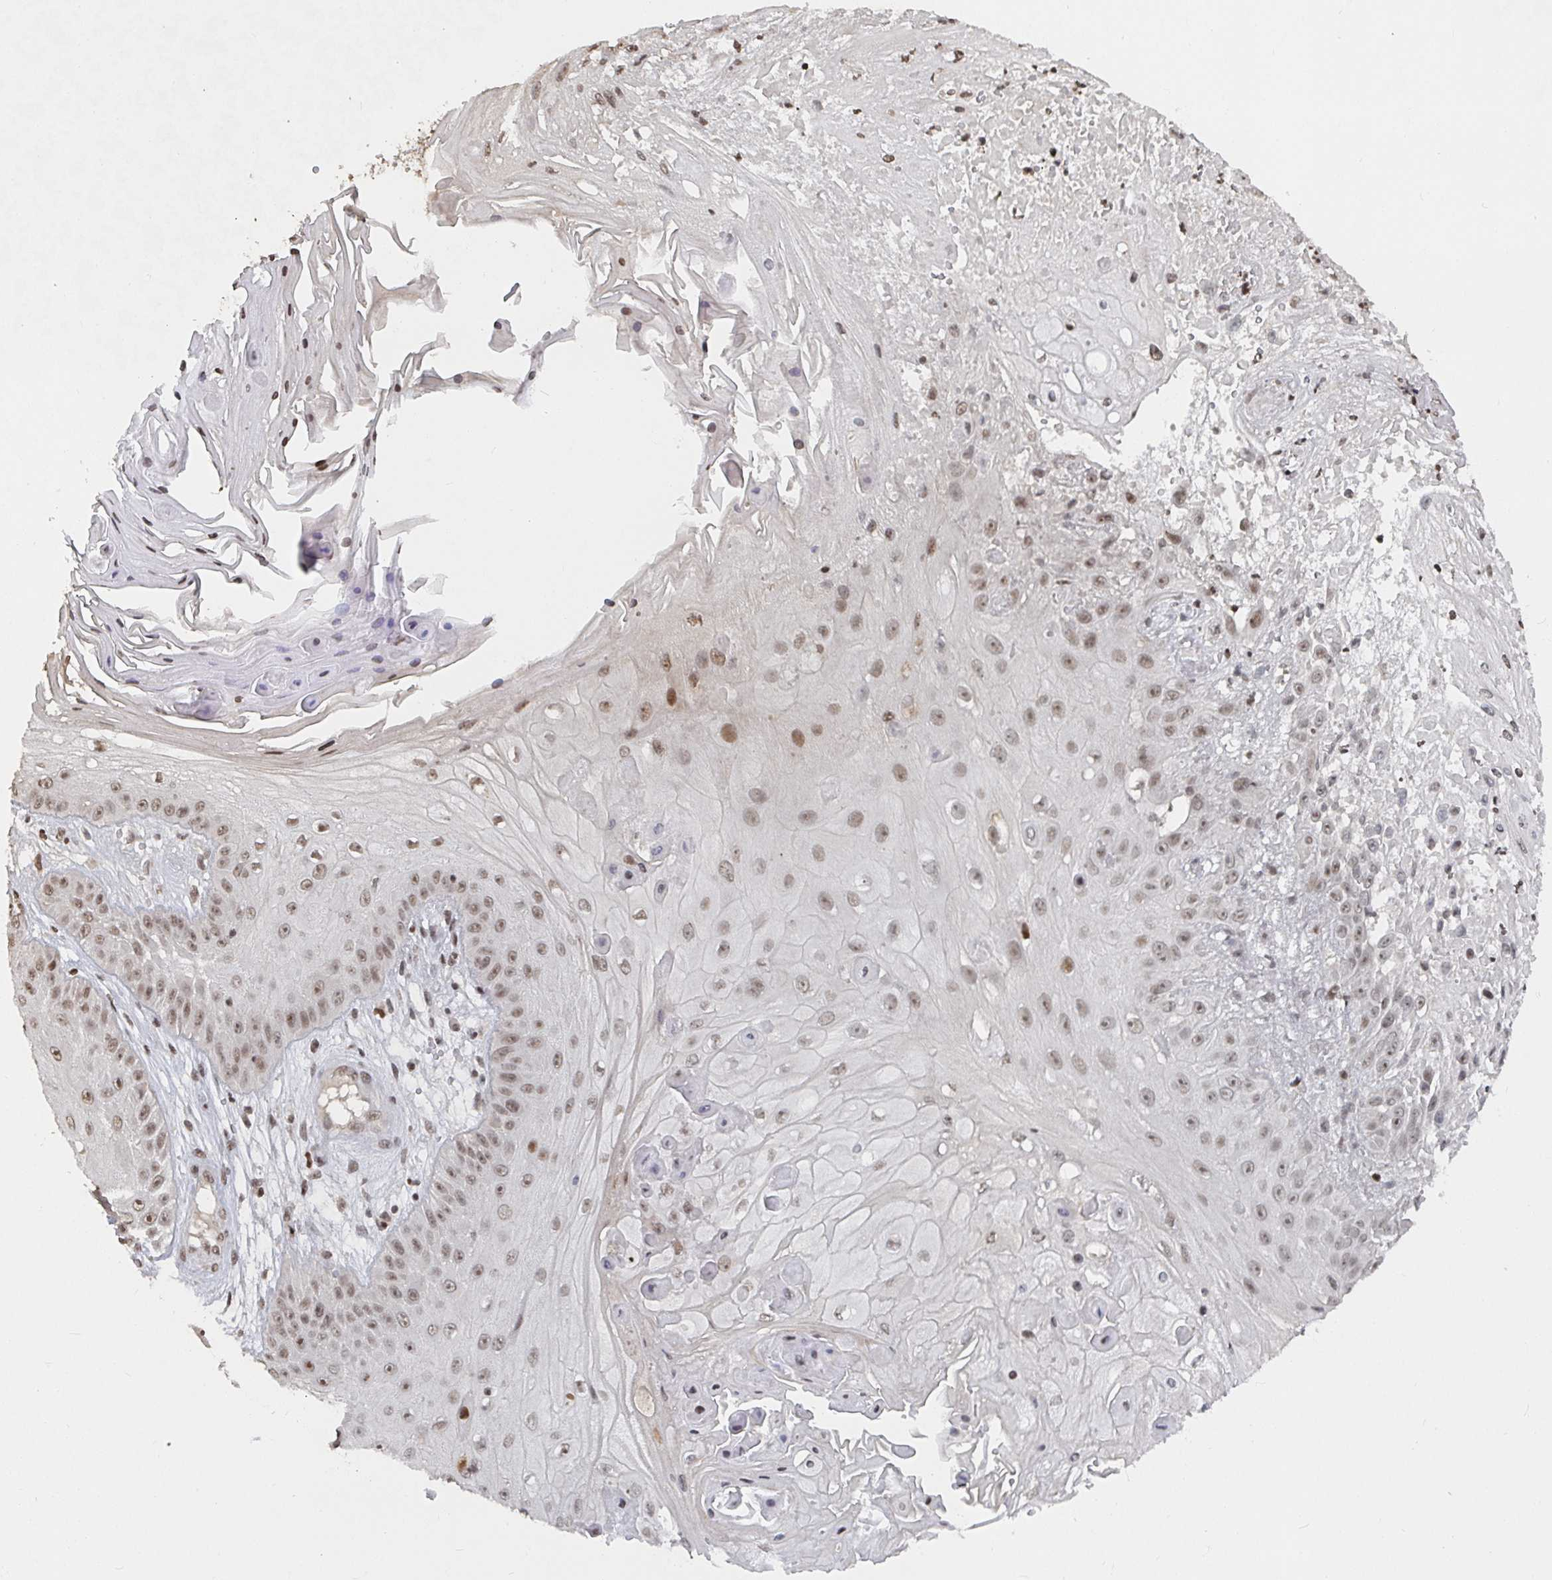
{"staining": {"intensity": "moderate", "quantity": ">75%", "location": "nuclear"}, "tissue": "skin cancer", "cell_type": "Tumor cells", "image_type": "cancer", "snomed": [{"axis": "morphology", "description": "Squamous cell carcinoma, NOS"}, {"axis": "topography", "description": "Skin"}], "caption": "A medium amount of moderate nuclear expression is present in approximately >75% of tumor cells in squamous cell carcinoma (skin) tissue.", "gene": "ZDHHC12", "patient": {"sex": "male", "age": 70}}